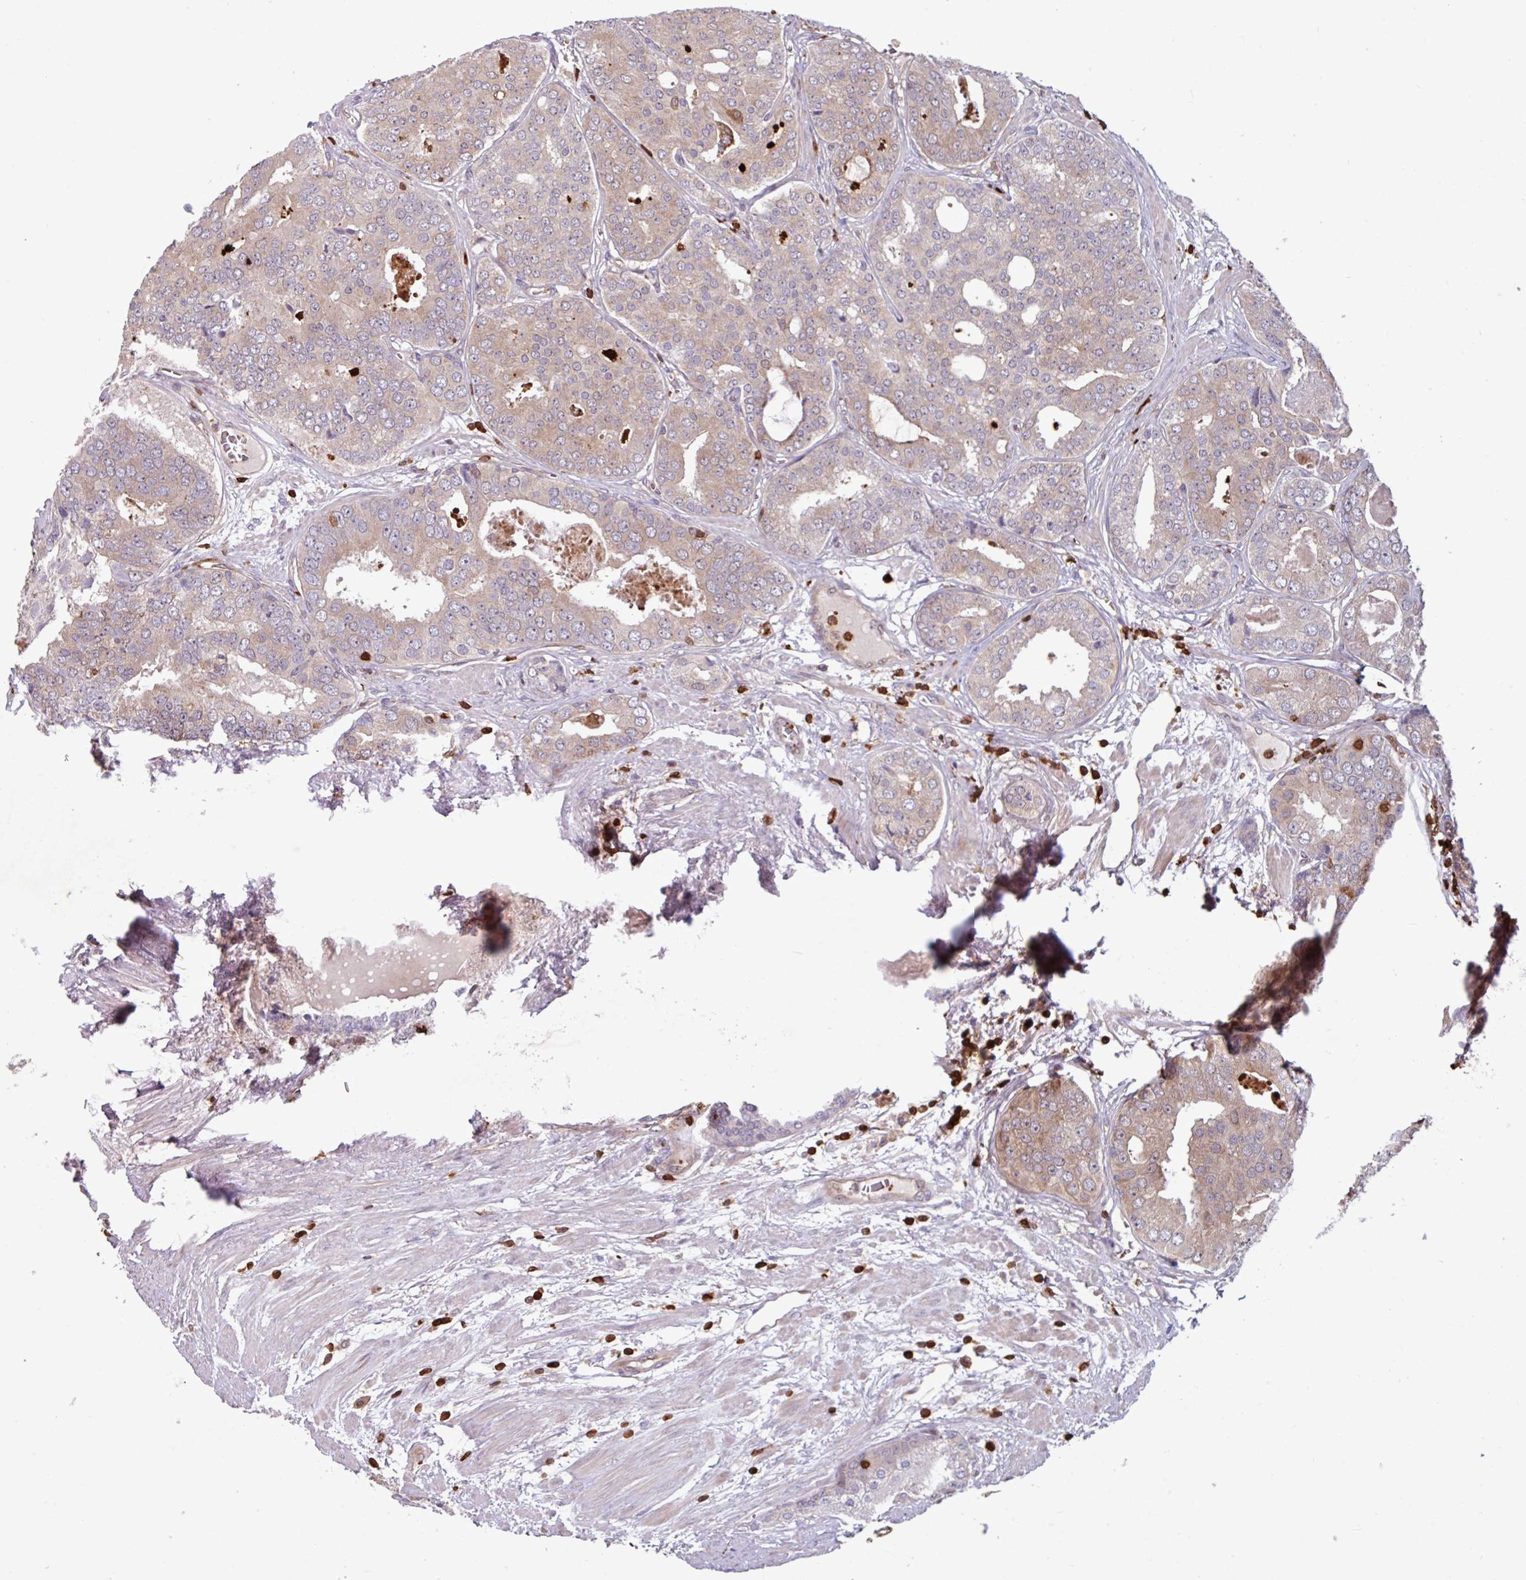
{"staining": {"intensity": "weak", "quantity": ">75%", "location": "cytoplasmic/membranous"}, "tissue": "prostate cancer", "cell_type": "Tumor cells", "image_type": "cancer", "snomed": [{"axis": "morphology", "description": "Adenocarcinoma, High grade"}, {"axis": "topography", "description": "Prostate"}], "caption": "Immunohistochemistry (IHC) histopathology image of neoplastic tissue: human high-grade adenocarcinoma (prostate) stained using immunohistochemistry (IHC) reveals low levels of weak protein expression localized specifically in the cytoplasmic/membranous of tumor cells, appearing as a cytoplasmic/membranous brown color.", "gene": "SEC61G", "patient": {"sex": "male", "age": 71}}